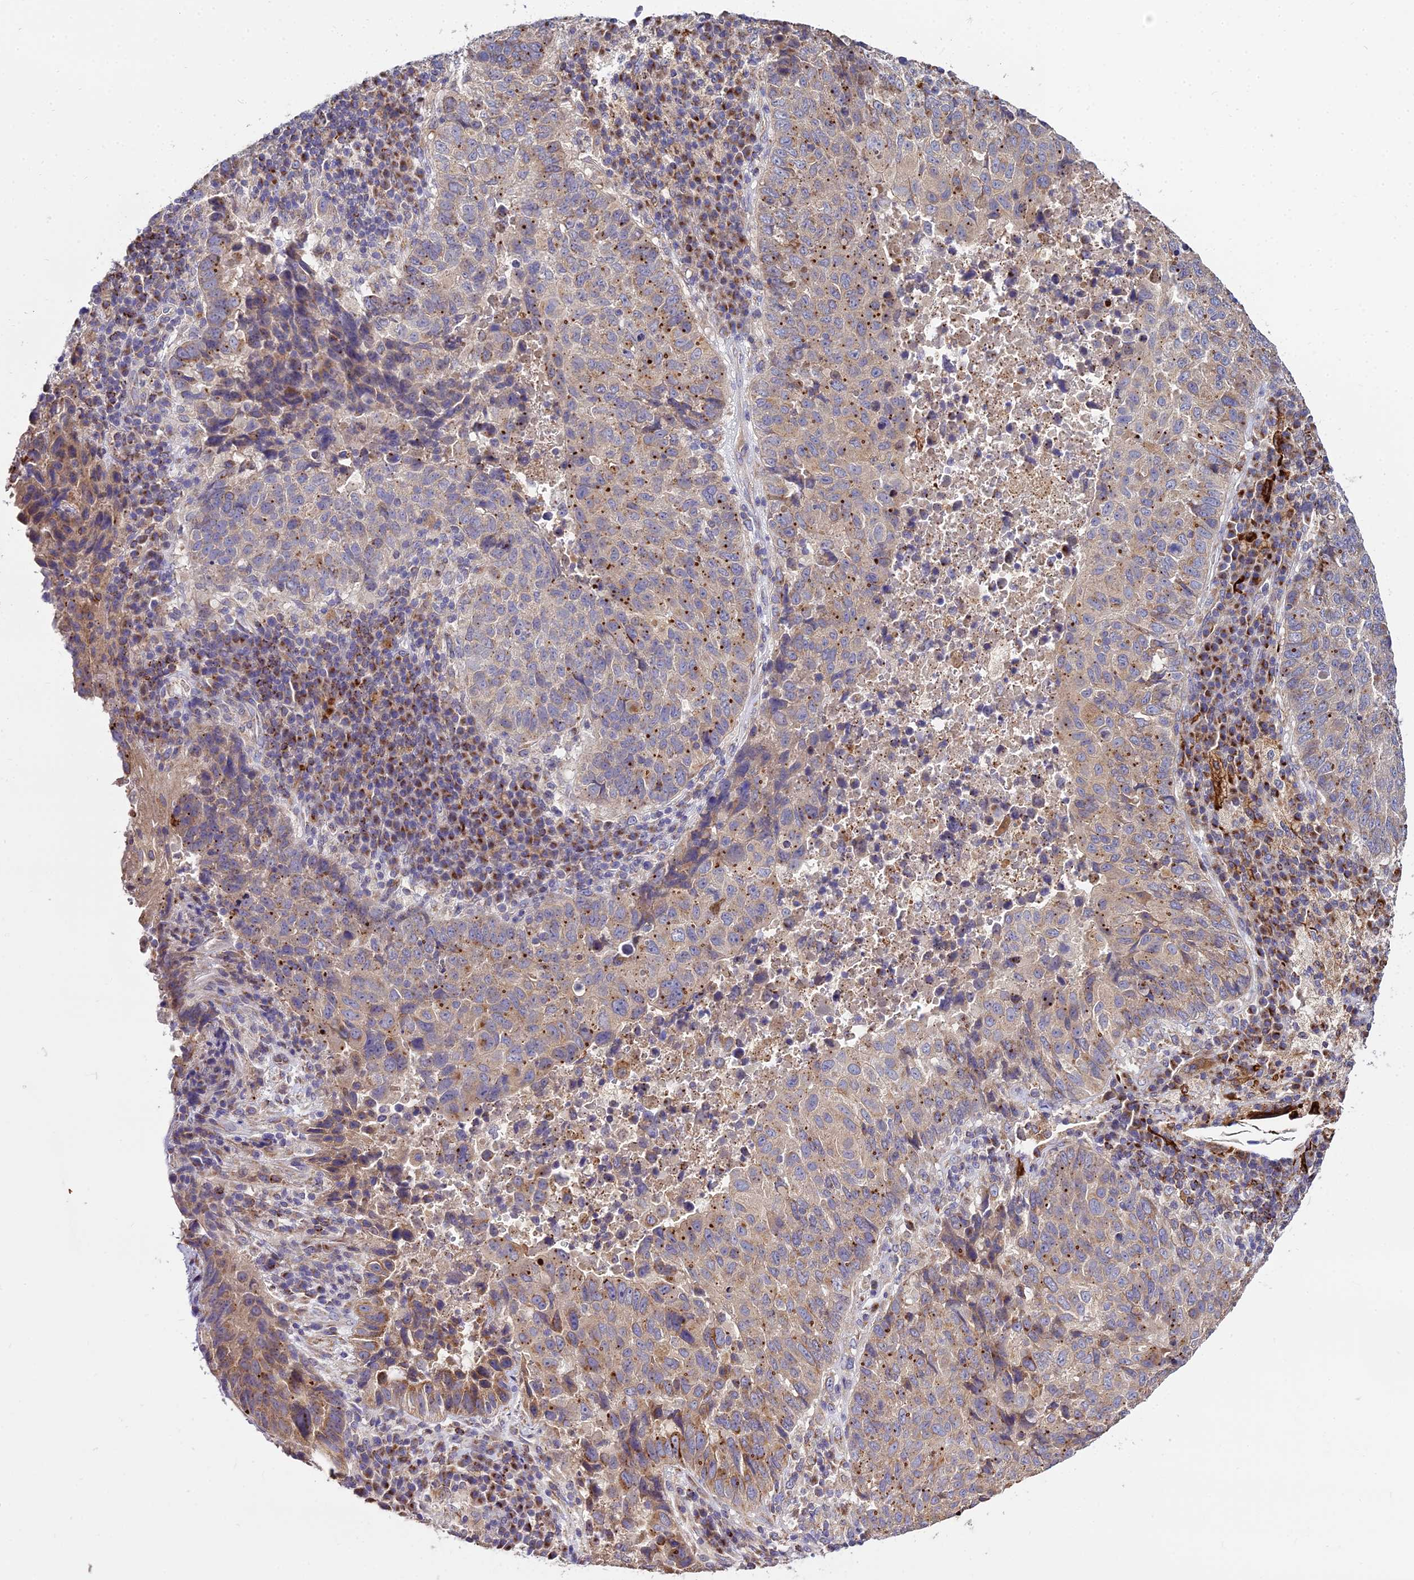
{"staining": {"intensity": "moderate", "quantity": "25%-75%", "location": "cytoplasmic/membranous"}, "tissue": "lung cancer", "cell_type": "Tumor cells", "image_type": "cancer", "snomed": [{"axis": "morphology", "description": "Squamous cell carcinoma, NOS"}, {"axis": "topography", "description": "Lung"}], "caption": "A micrograph of human lung squamous cell carcinoma stained for a protein exhibits moderate cytoplasmic/membranous brown staining in tumor cells. Nuclei are stained in blue.", "gene": "PEX19", "patient": {"sex": "male", "age": 73}}